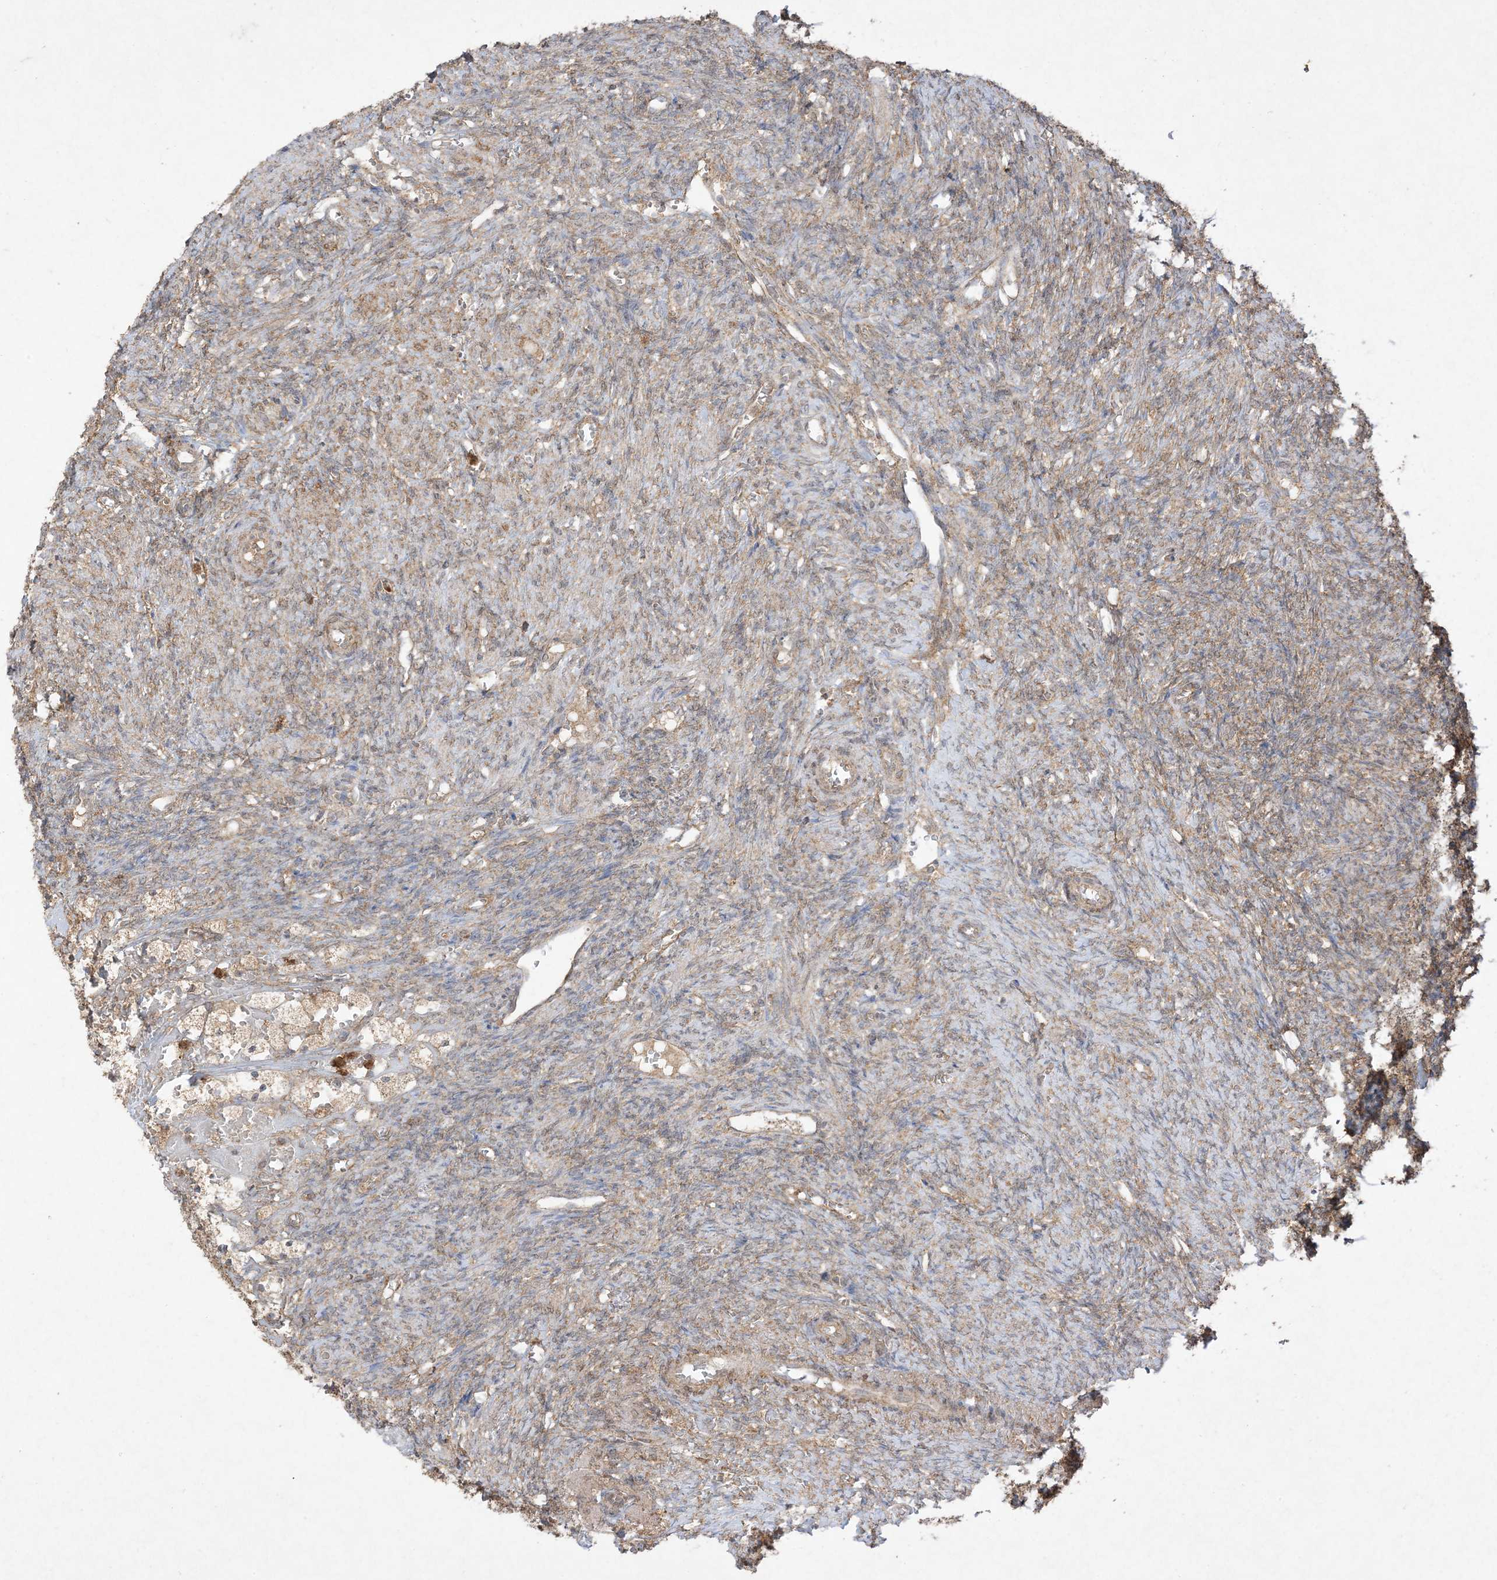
{"staining": {"intensity": "weak", "quantity": ">75%", "location": "cytoplasmic/membranous"}, "tissue": "ovary", "cell_type": "Ovarian stroma cells", "image_type": "normal", "snomed": [{"axis": "morphology", "description": "Normal tissue, NOS"}, {"axis": "topography", "description": "Ovary"}], "caption": "Immunohistochemical staining of normal human ovary demonstrates weak cytoplasmic/membranous protein staining in about >75% of ovarian stroma cells.", "gene": "UBE2C", "patient": {"sex": "female", "age": 41}}